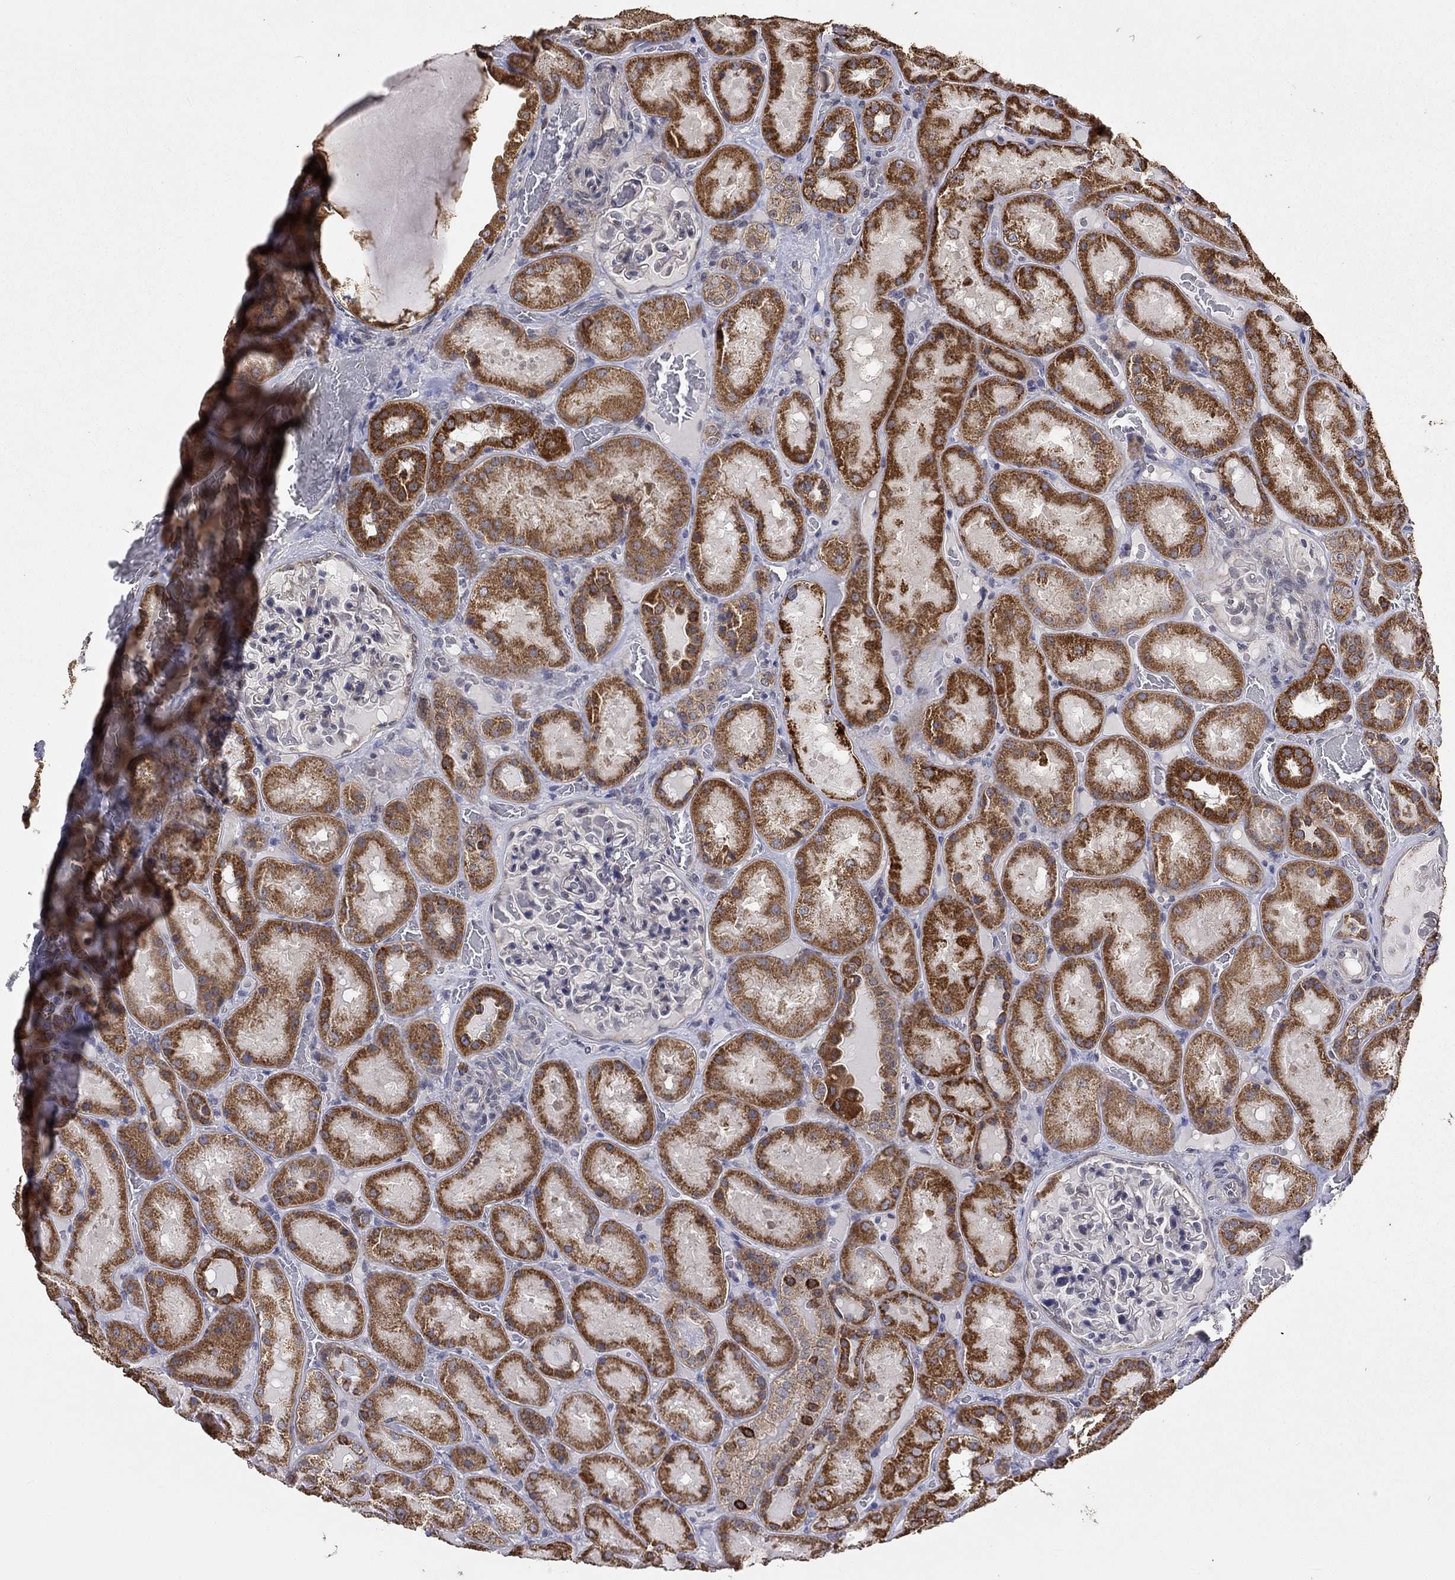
{"staining": {"intensity": "negative", "quantity": "none", "location": "none"}, "tissue": "kidney", "cell_type": "Cells in glomeruli", "image_type": "normal", "snomed": [{"axis": "morphology", "description": "Normal tissue, NOS"}, {"axis": "topography", "description": "Kidney"}], "caption": "High magnification brightfield microscopy of unremarkable kidney stained with DAB (3,3'-diaminobenzidine) (brown) and counterstained with hematoxylin (blue): cells in glomeruli show no significant staining.", "gene": "ANKRA2", "patient": {"sex": "male", "age": 73}}